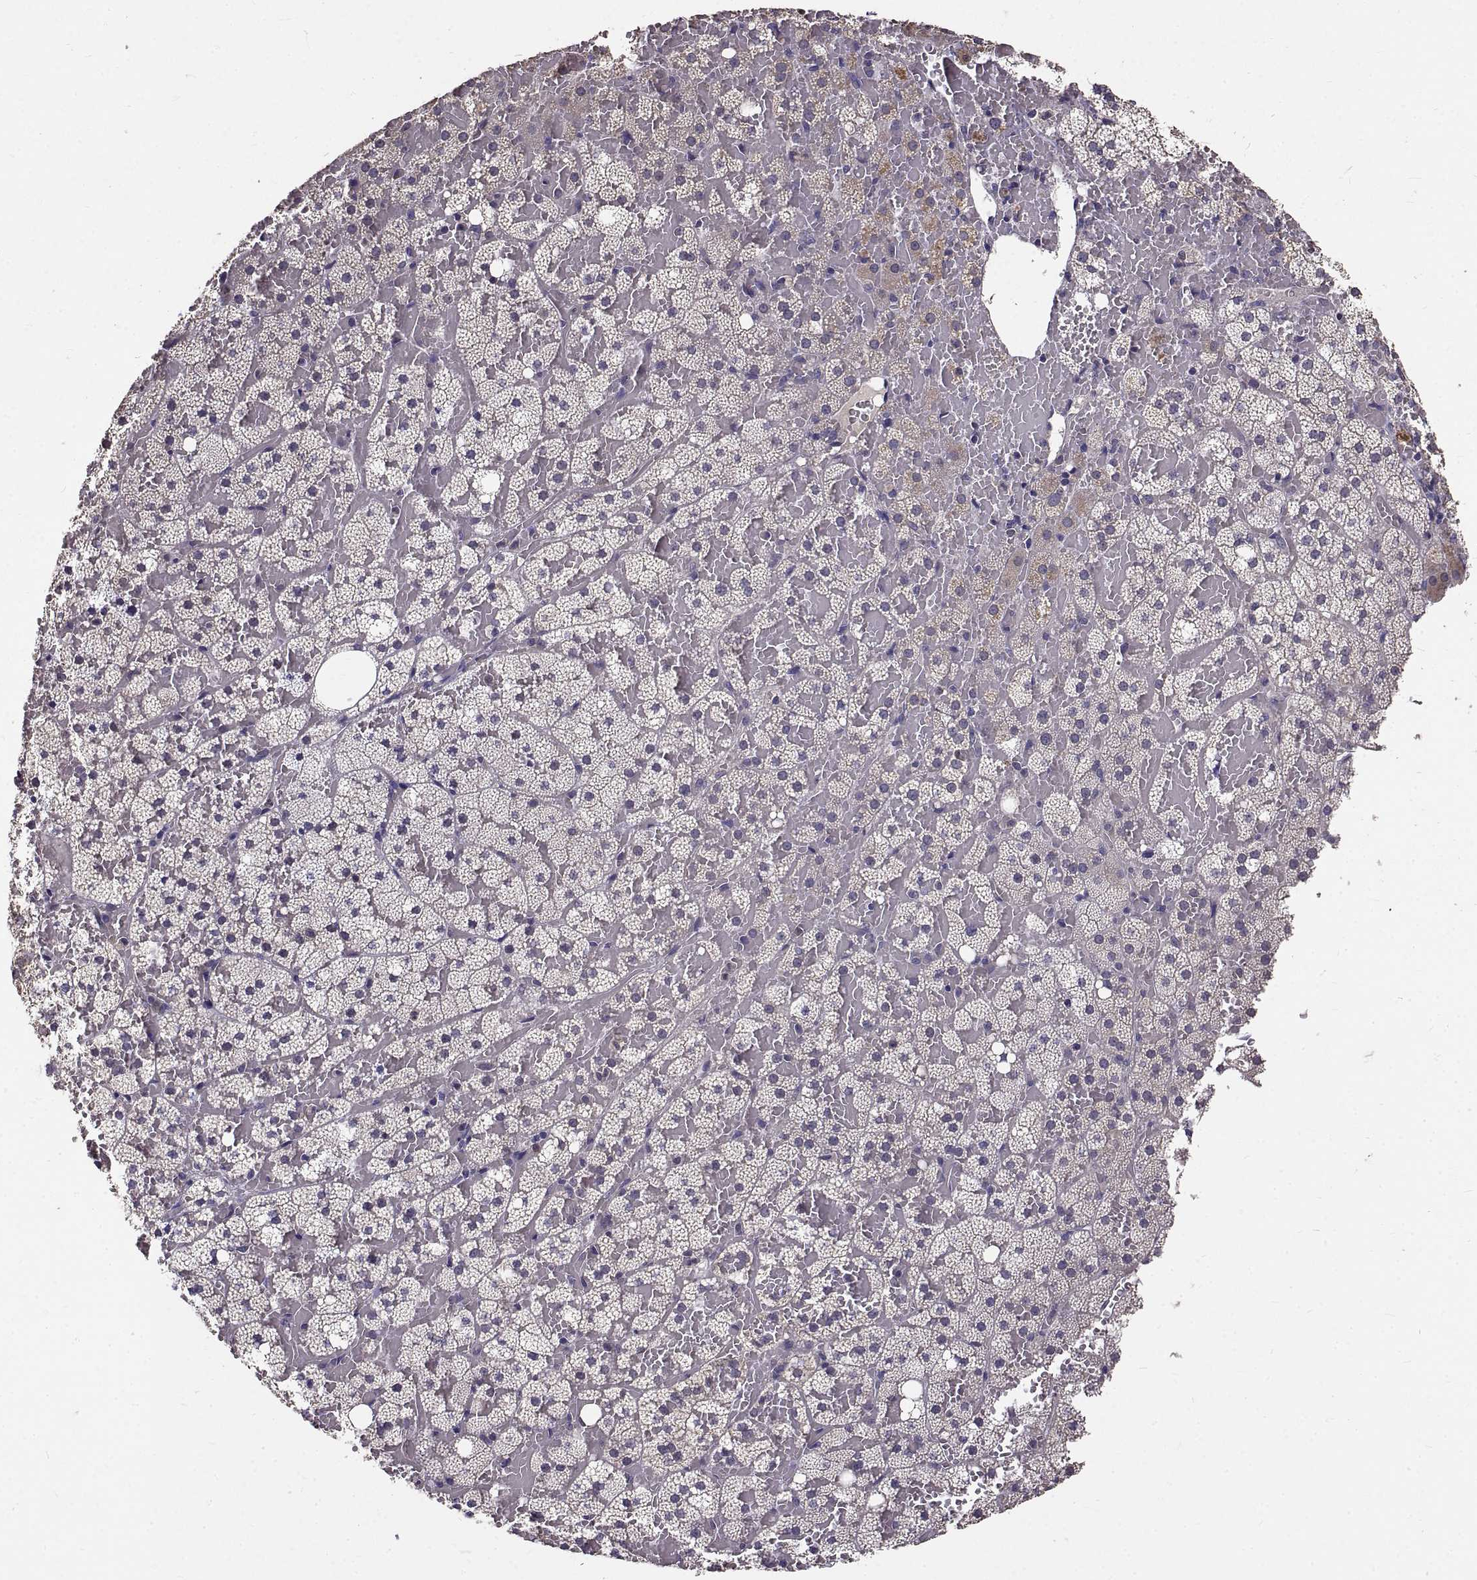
{"staining": {"intensity": "negative", "quantity": "none", "location": "none"}, "tissue": "adrenal gland", "cell_type": "Glandular cells", "image_type": "normal", "snomed": [{"axis": "morphology", "description": "Normal tissue, NOS"}, {"axis": "topography", "description": "Adrenal gland"}], "caption": "This is a histopathology image of IHC staining of unremarkable adrenal gland, which shows no positivity in glandular cells.", "gene": "PEA15", "patient": {"sex": "male", "age": 53}}